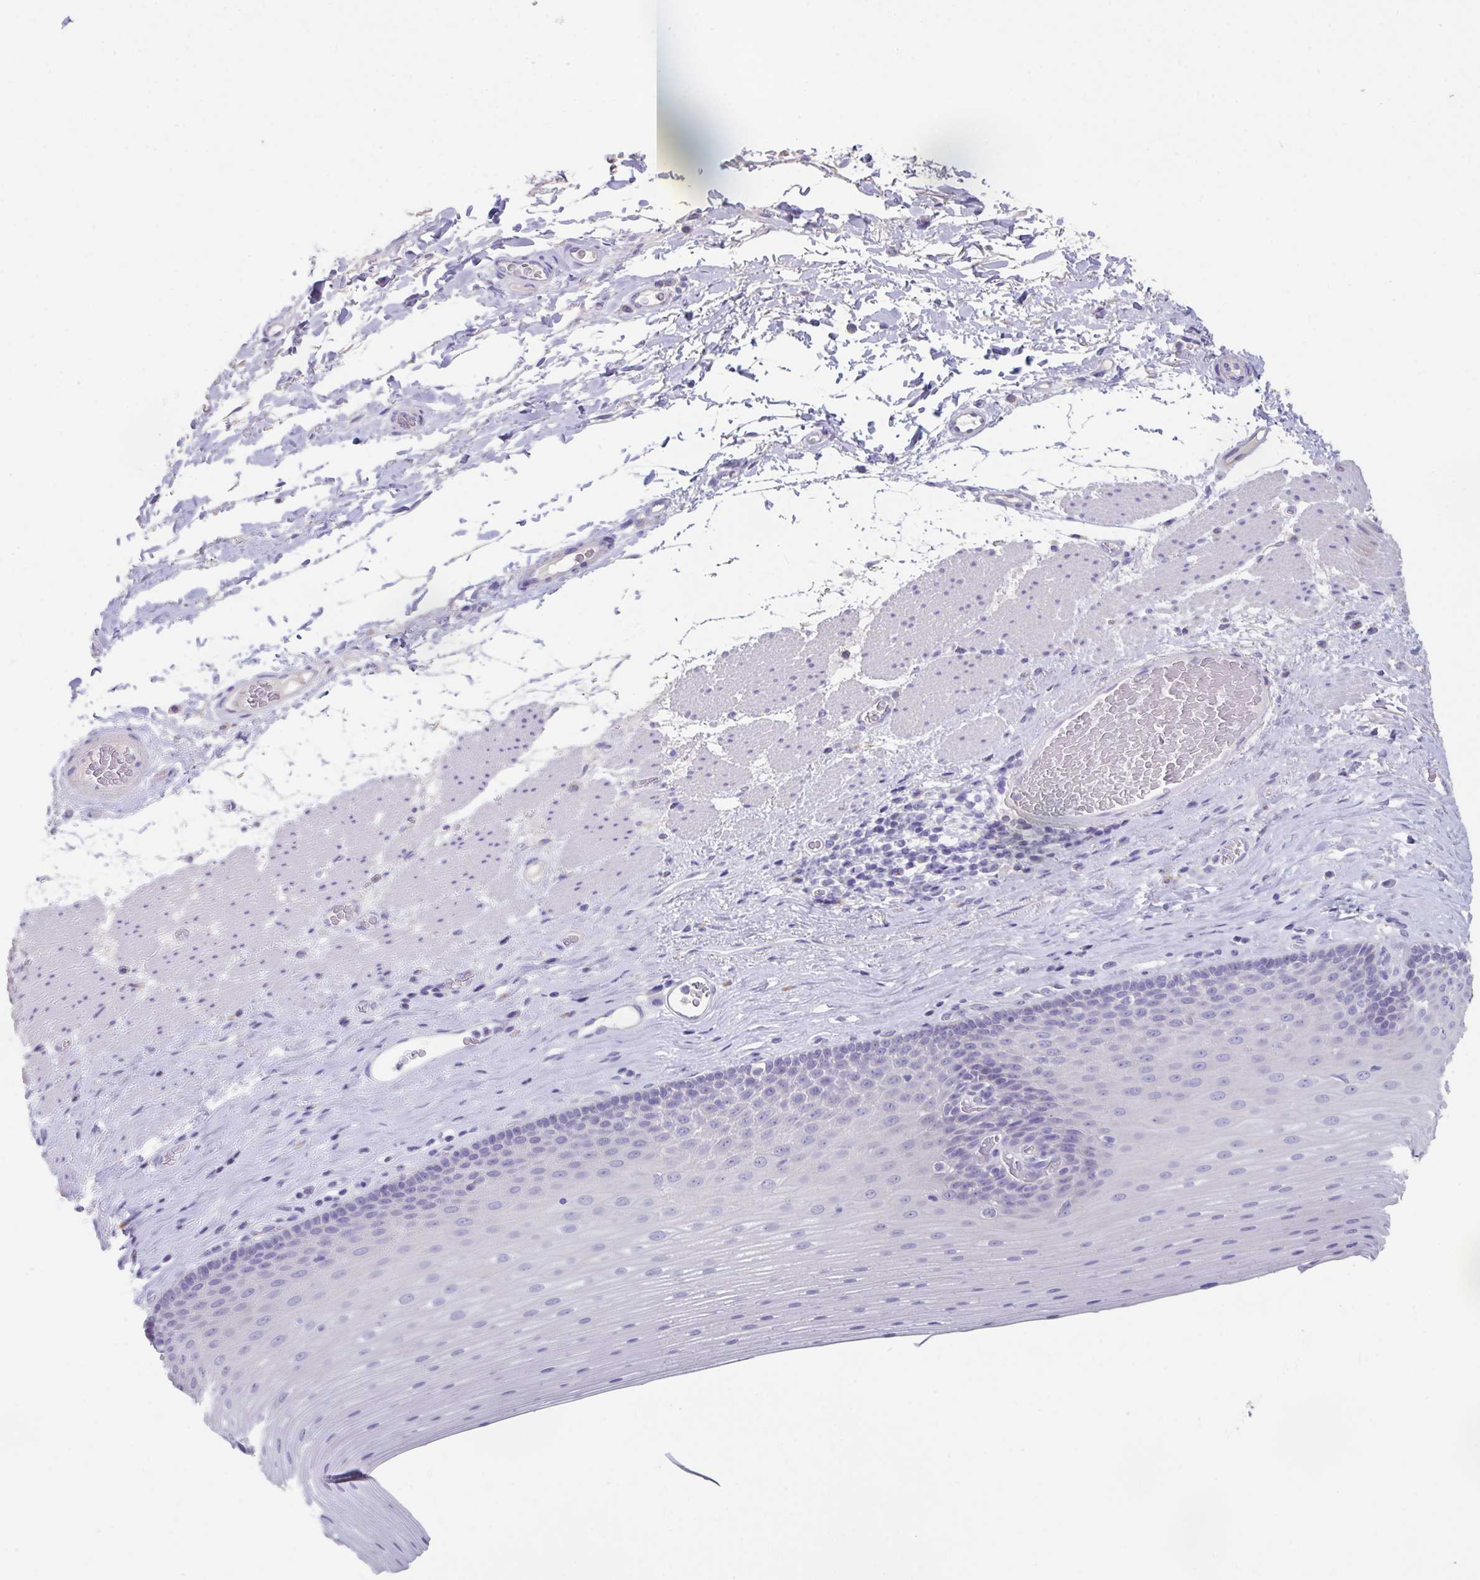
{"staining": {"intensity": "negative", "quantity": "none", "location": "none"}, "tissue": "esophagus", "cell_type": "Squamous epithelial cells", "image_type": "normal", "snomed": [{"axis": "morphology", "description": "Normal tissue, NOS"}, {"axis": "topography", "description": "Esophagus"}], "caption": "DAB immunohistochemical staining of normal human esophagus shows no significant positivity in squamous epithelial cells.", "gene": "SLC44A4", "patient": {"sex": "male", "age": 62}}